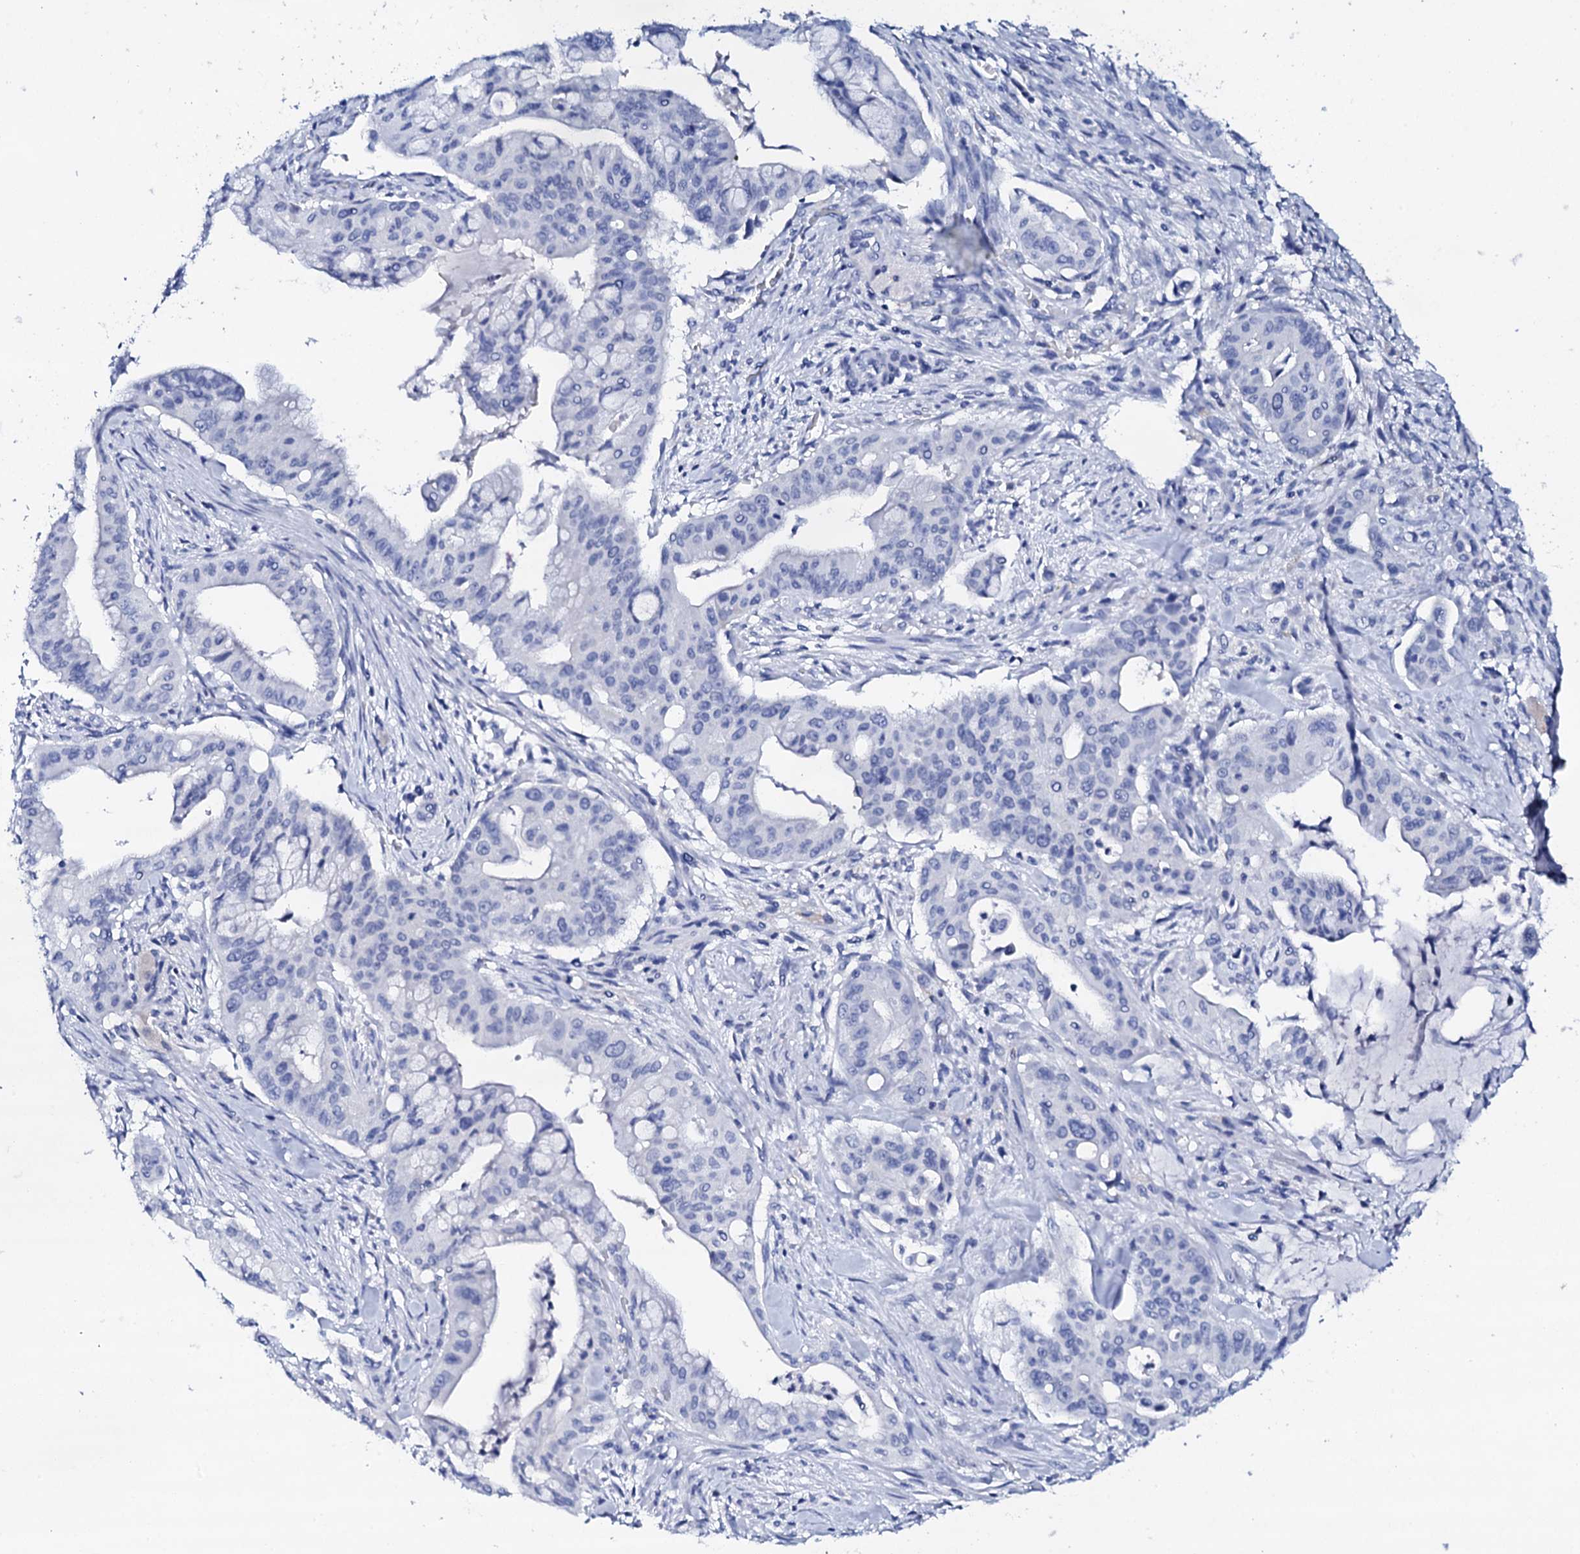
{"staining": {"intensity": "negative", "quantity": "none", "location": "none"}, "tissue": "pancreatic cancer", "cell_type": "Tumor cells", "image_type": "cancer", "snomed": [{"axis": "morphology", "description": "Adenocarcinoma, NOS"}, {"axis": "topography", "description": "Pancreas"}], "caption": "The photomicrograph displays no staining of tumor cells in pancreatic cancer. (Immunohistochemistry, brightfield microscopy, high magnification).", "gene": "FBXL16", "patient": {"sex": "male", "age": 46}}